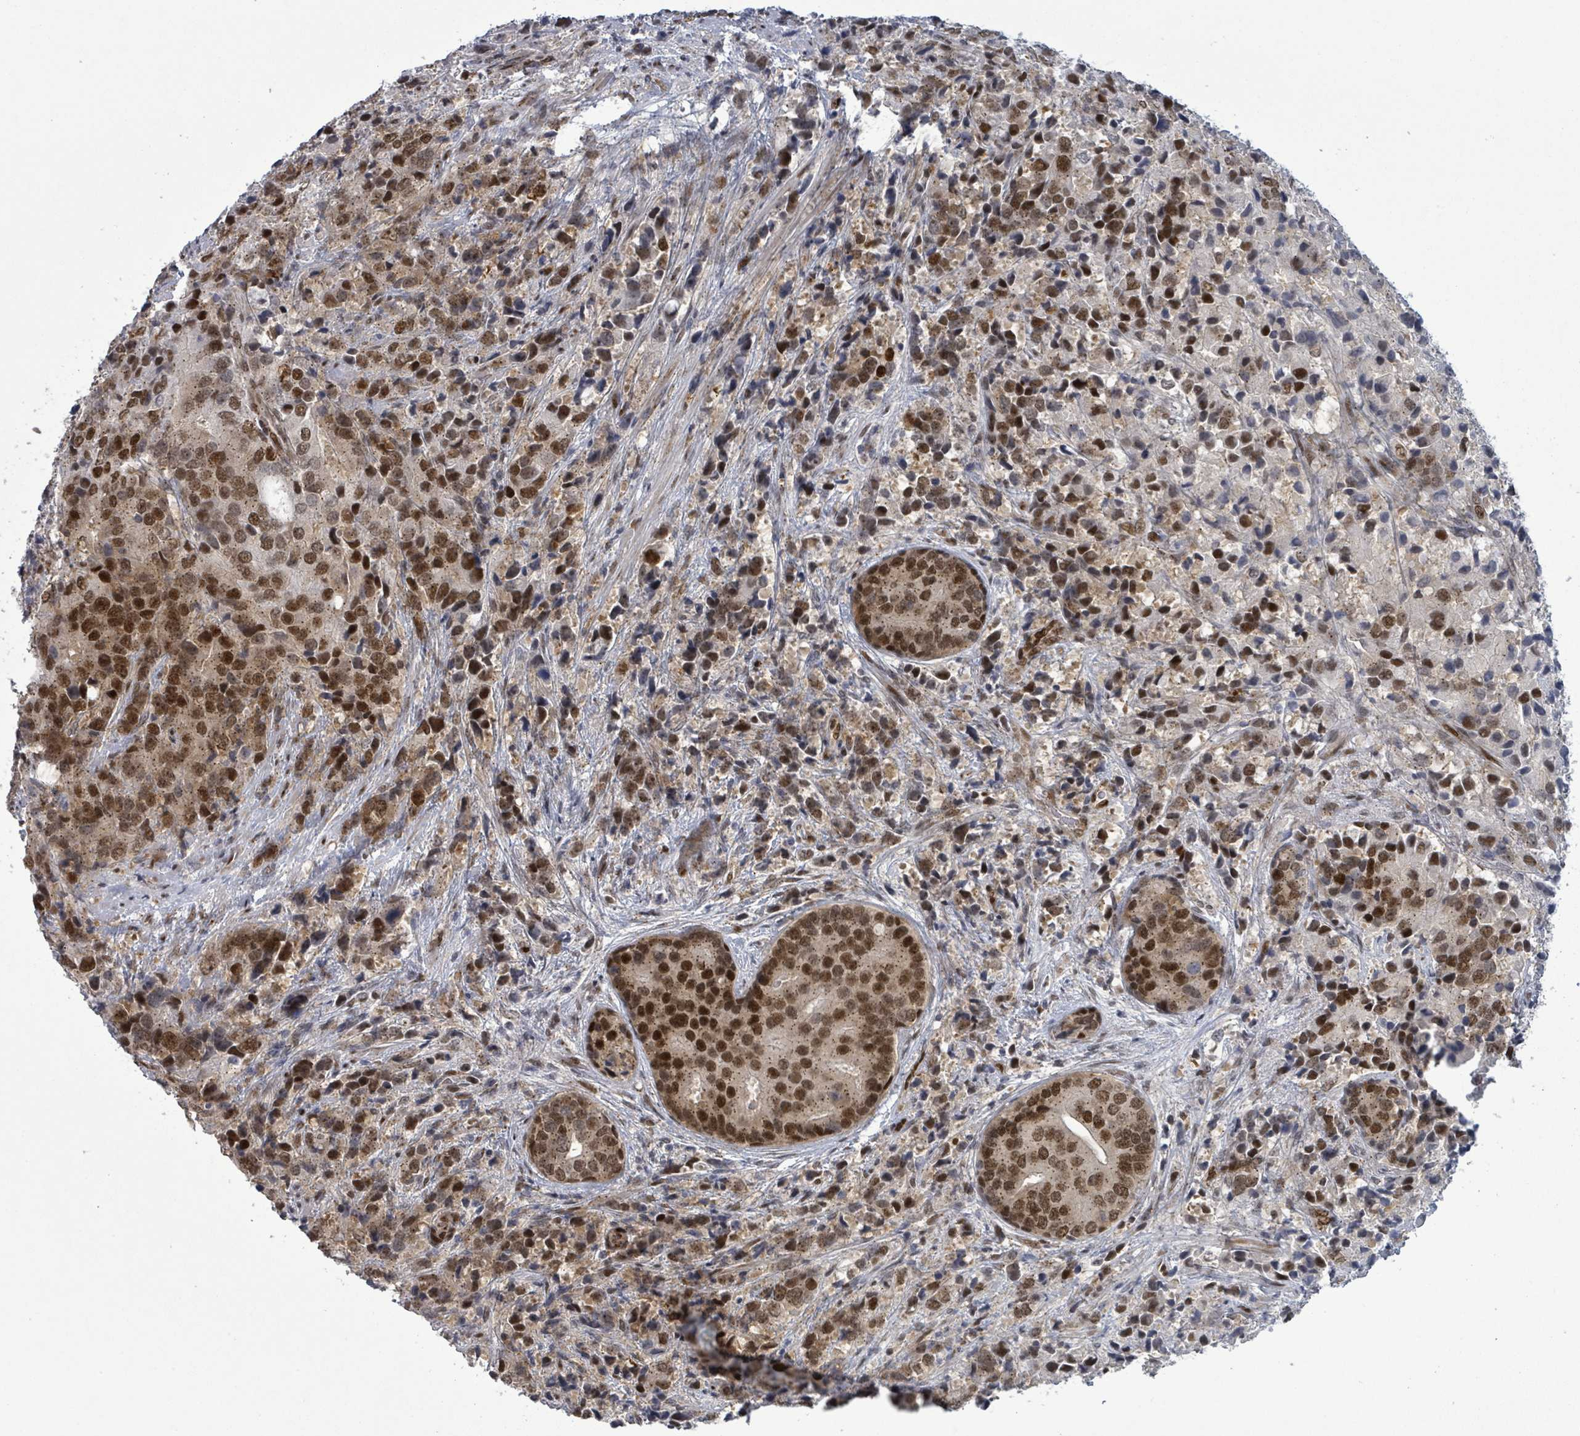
{"staining": {"intensity": "moderate", "quantity": ">75%", "location": "cytoplasmic/membranous,nuclear"}, "tissue": "prostate cancer", "cell_type": "Tumor cells", "image_type": "cancer", "snomed": [{"axis": "morphology", "description": "Adenocarcinoma, High grade"}, {"axis": "topography", "description": "Prostate"}], "caption": "Protein positivity by immunohistochemistry shows moderate cytoplasmic/membranous and nuclear staining in approximately >75% of tumor cells in adenocarcinoma (high-grade) (prostate).", "gene": "TUSC1", "patient": {"sex": "male", "age": 62}}